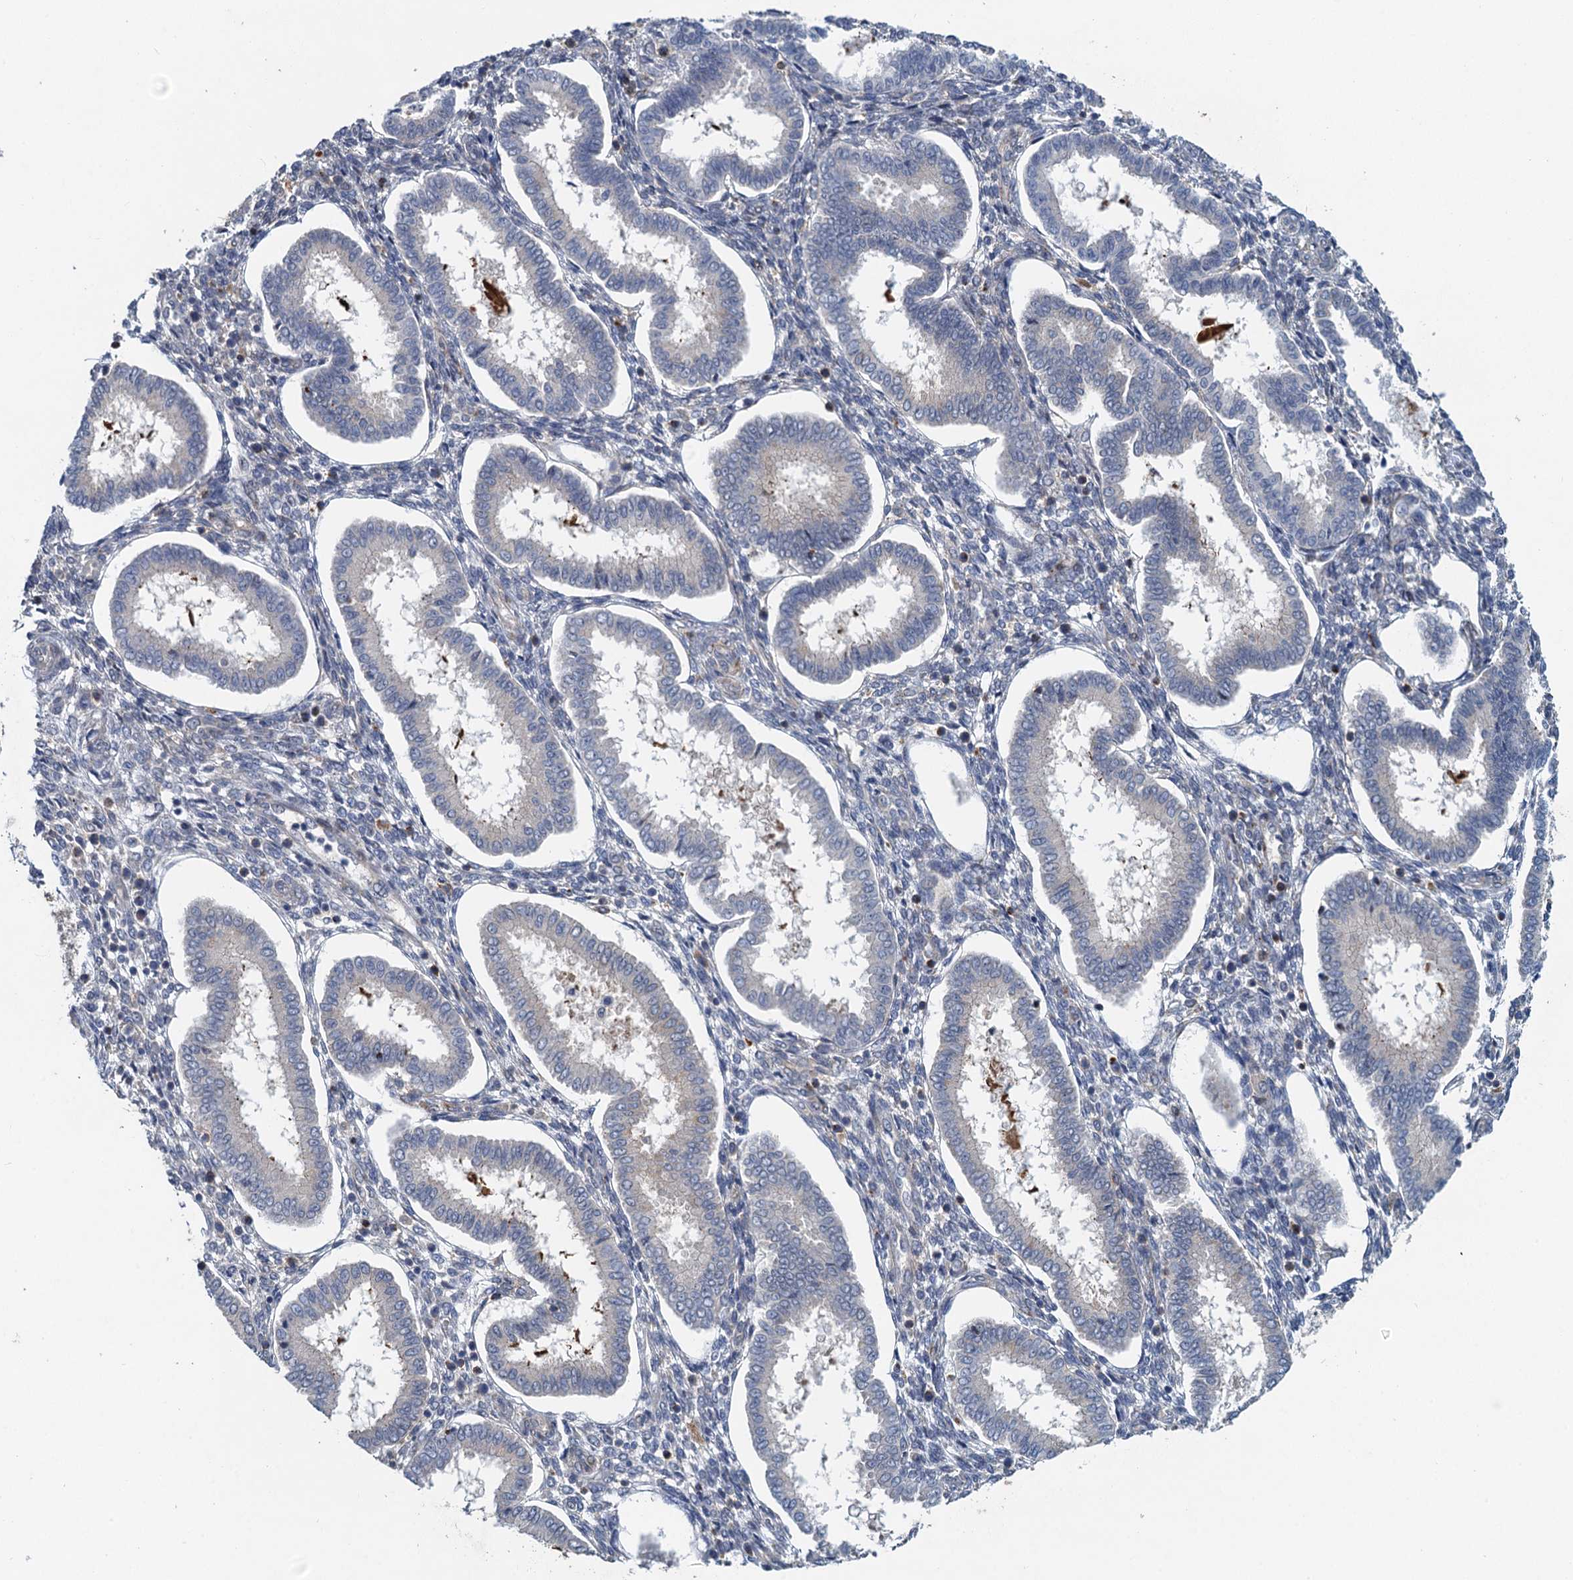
{"staining": {"intensity": "negative", "quantity": "none", "location": "none"}, "tissue": "endometrium", "cell_type": "Cells in endometrial stroma", "image_type": "normal", "snomed": [{"axis": "morphology", "description": "Normal tissue, NOS"}, {"axis": "topography", "description": "Endometrium"}], "caption": "Immunohistochemistry (IHC) image of normal human endometrium stained for a protein (brown), which reveals no expression in cells in endometrial stroma. Brightfield microscopy of IHC stained with DAB (brown) and hematoxylin (blue), captured at high magnification.", "gene": "NBEA", "patient": {"sex": "female", "age": 24}}